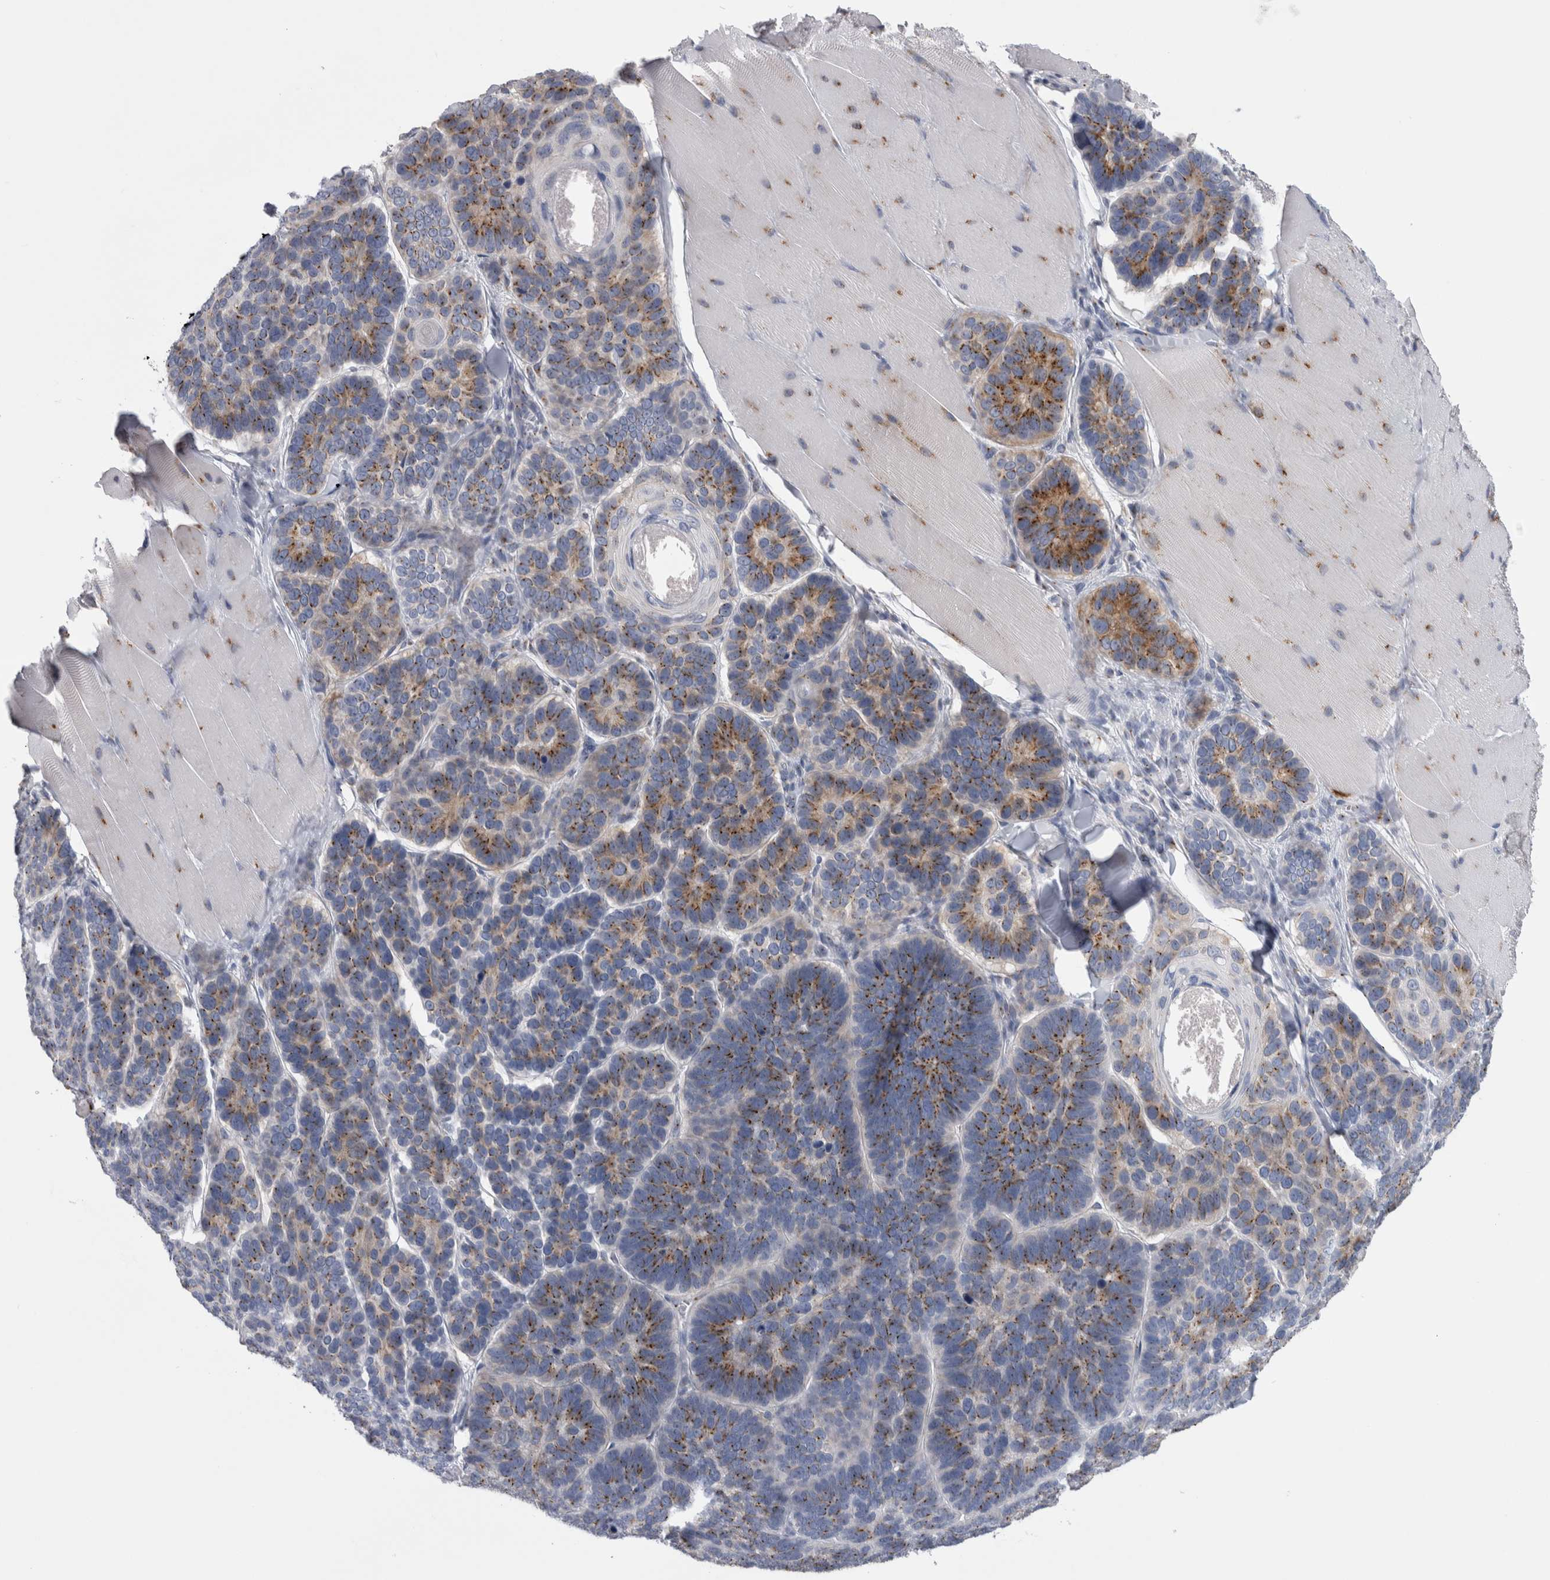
{"staining": {"intensity": "moderate", "quantity": ">75%", "location": "cytoplasmic/membranous"}, "tissue": "skin cancer", "cell_type": "Tumor cells", "image_type": "cancer", "snomed": [{"axis": "morphology", "description": "Basal cell carcinoma"}, {"axis": "topography", "description": "Skin"}], "caption": "Approximately >75% of tumor cells in skin cancer (basal cell carcinoma) demonstrate moderate cytoplasmic/membranous protein staining as visualized by brown immunohistochemical staining.", "gene": "AKAP9", "patient": {"sex": "male", "age": 62}}